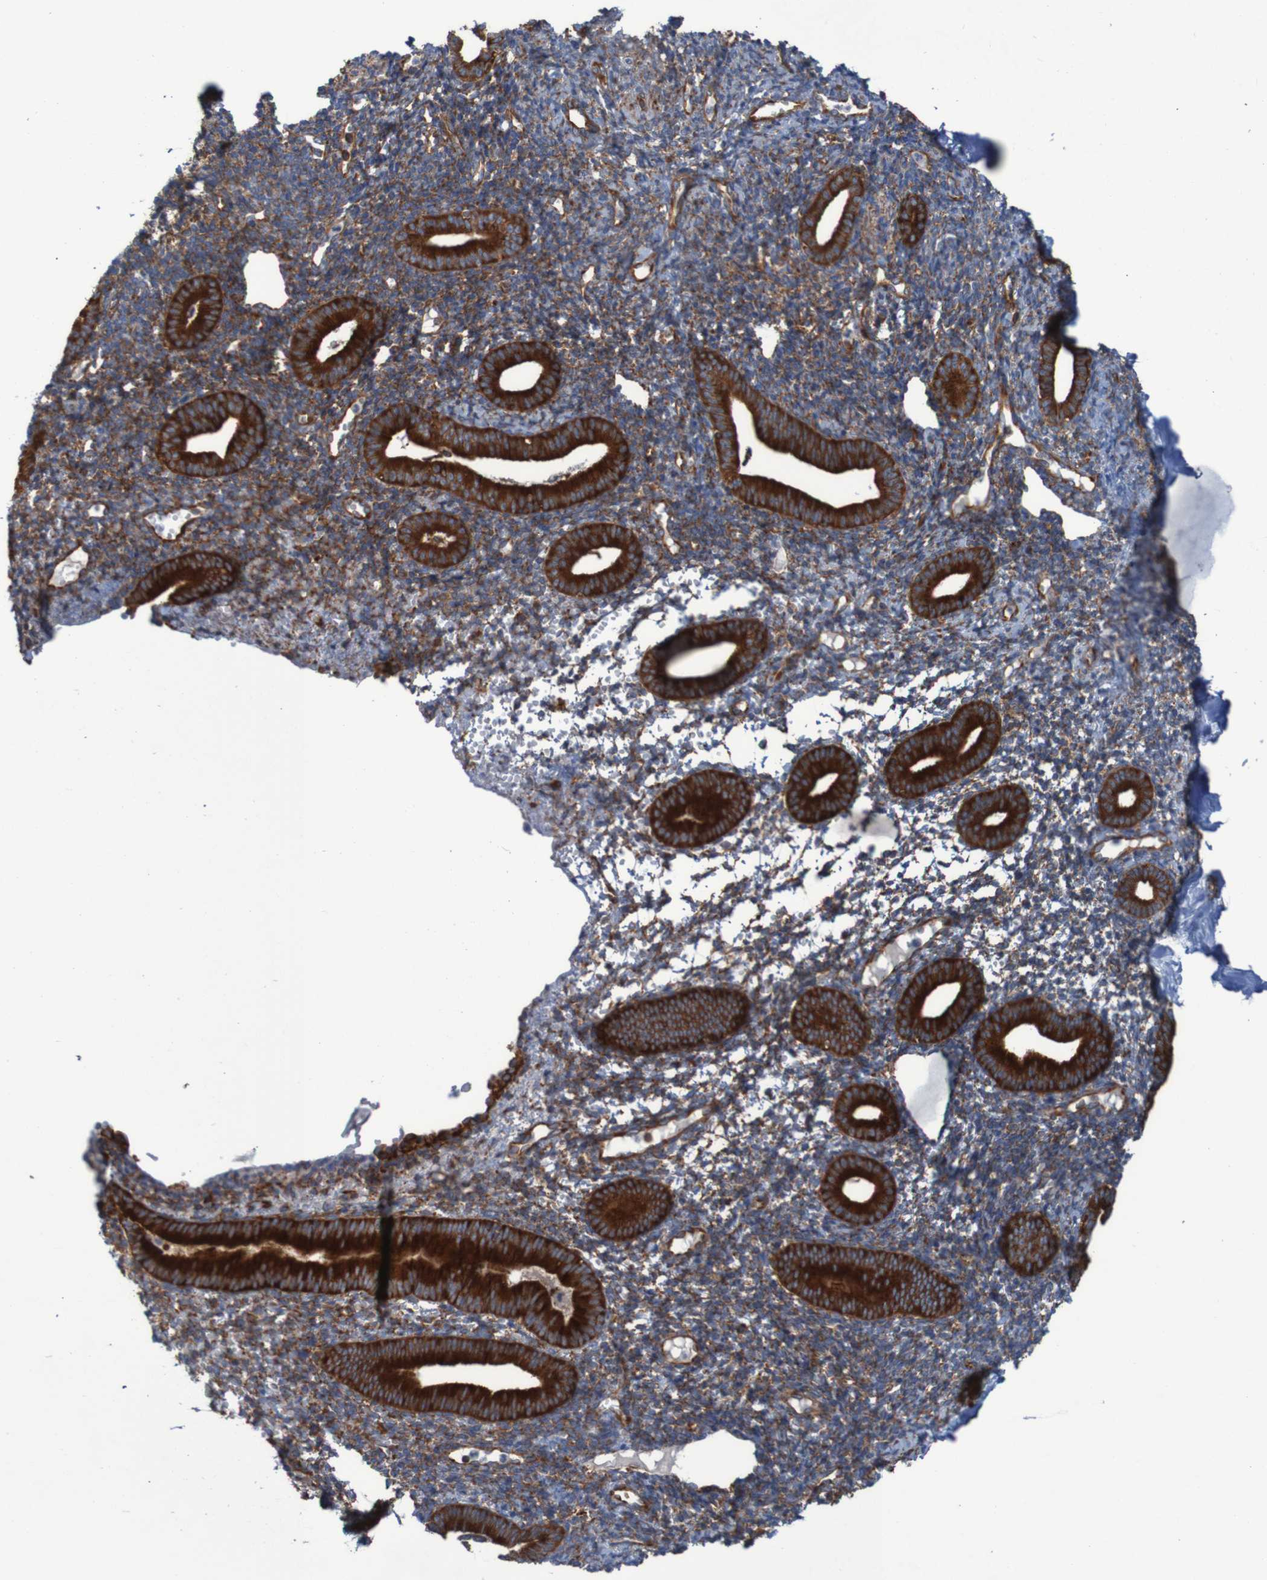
{"staining": {"intensity": "moderate", "quantity": ">75%", "location": "cytoplasmic/membranous"}, "tissue": "endometrium", "cell_type": "Cells in endometrial stroma", "image_type": "normal", "snomed": [{"axis": "morphology", "description": "Normal tissue, NOS"}, {"axis": "topography", "description": "Endometrium"}], "caption": "Immunohistochemical staining of benign human endometrium exhibits >75% levels of moderate cytoplasmic/membranous protein expression in approximately >75% of cells in endometrial stroma.", "gene": "RPL10", "patient": {"sex": "female", "age": 50}}